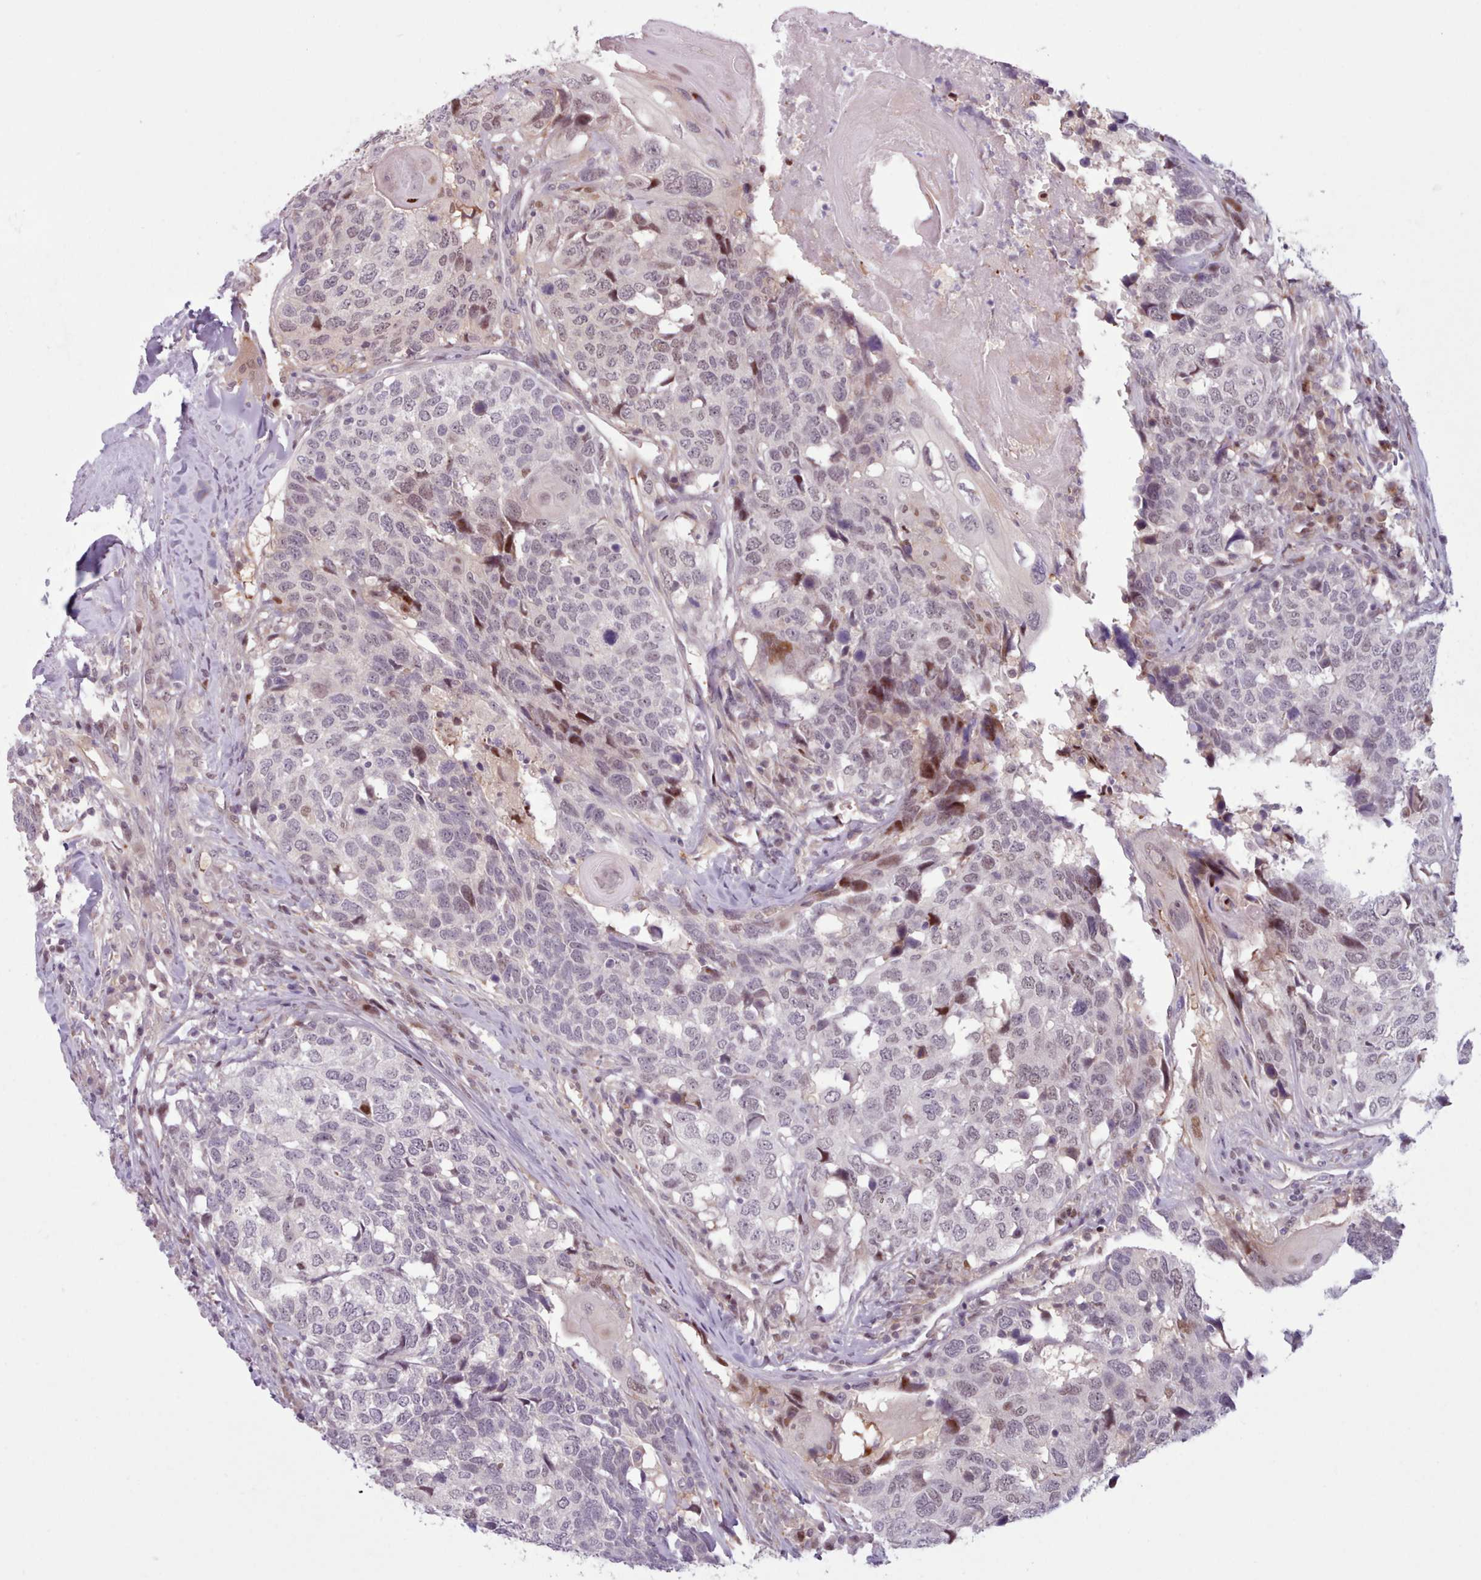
{"staining": {"intensity": "moderate", "quantity": "<25%", "location": "nuclear"}, "tissue": "head and neck cancer", "cell_type": "Tumor cells", "image_type": "cancer", "snomed": [{"axis": "morphology", "description": "Squamous cell carcinoma, NOS"}, {"axis": "topography", "description": "Head-Neck"}], "caption": "Immunohistochemistry image of neoplastic tissue: head and neck squamous cell carcinoma stained using IHC exhibits low levels of moderate protein expression localized specifically in the nuclear of tumor cells, appearing as a nuclear brown color.", "gene": "KBTBD7", "patient": {"sex": "male", "age": 66}}